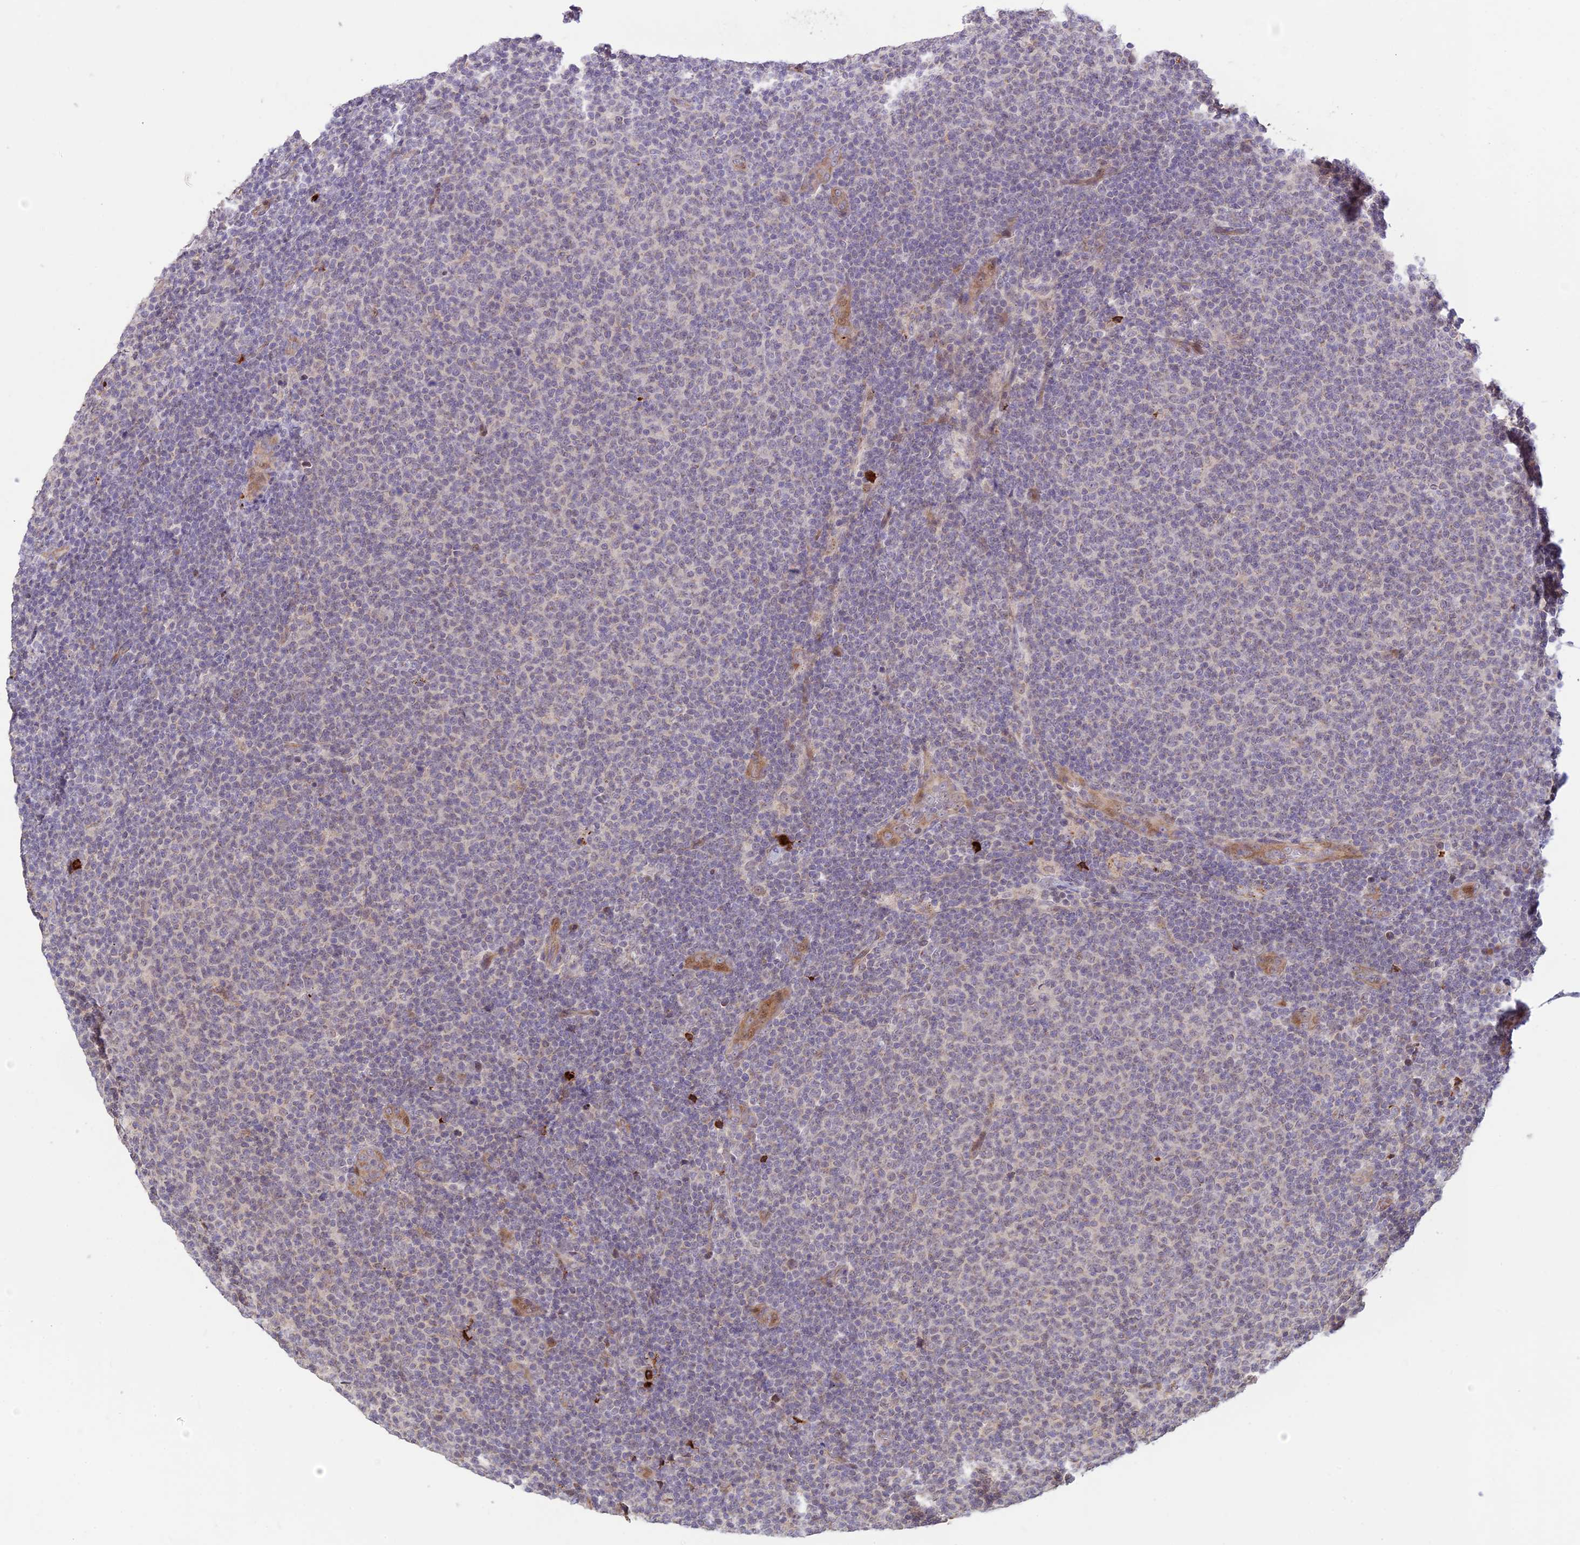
{"staining": {"intensity": "negative", "quantity": "none", "location": "none"}, "tissue": "lymphoma", "cell_type": "Tumor cells", "image_type": "cancer", "snomed": [{"axis": "morphology", "description": "Malignant lymphoma, non-Hodgkin's type, Low grade"}, {"axis": "topography", "description": "Lymph node"}], "caption": "Low-grade malignant lymphoma, non-Hodgkin's type was stained to show a protein in brown. There is no significant staining in tumor cells.", "gene": "ASPDH", "patient": {"sex": "male", "age": 66}}